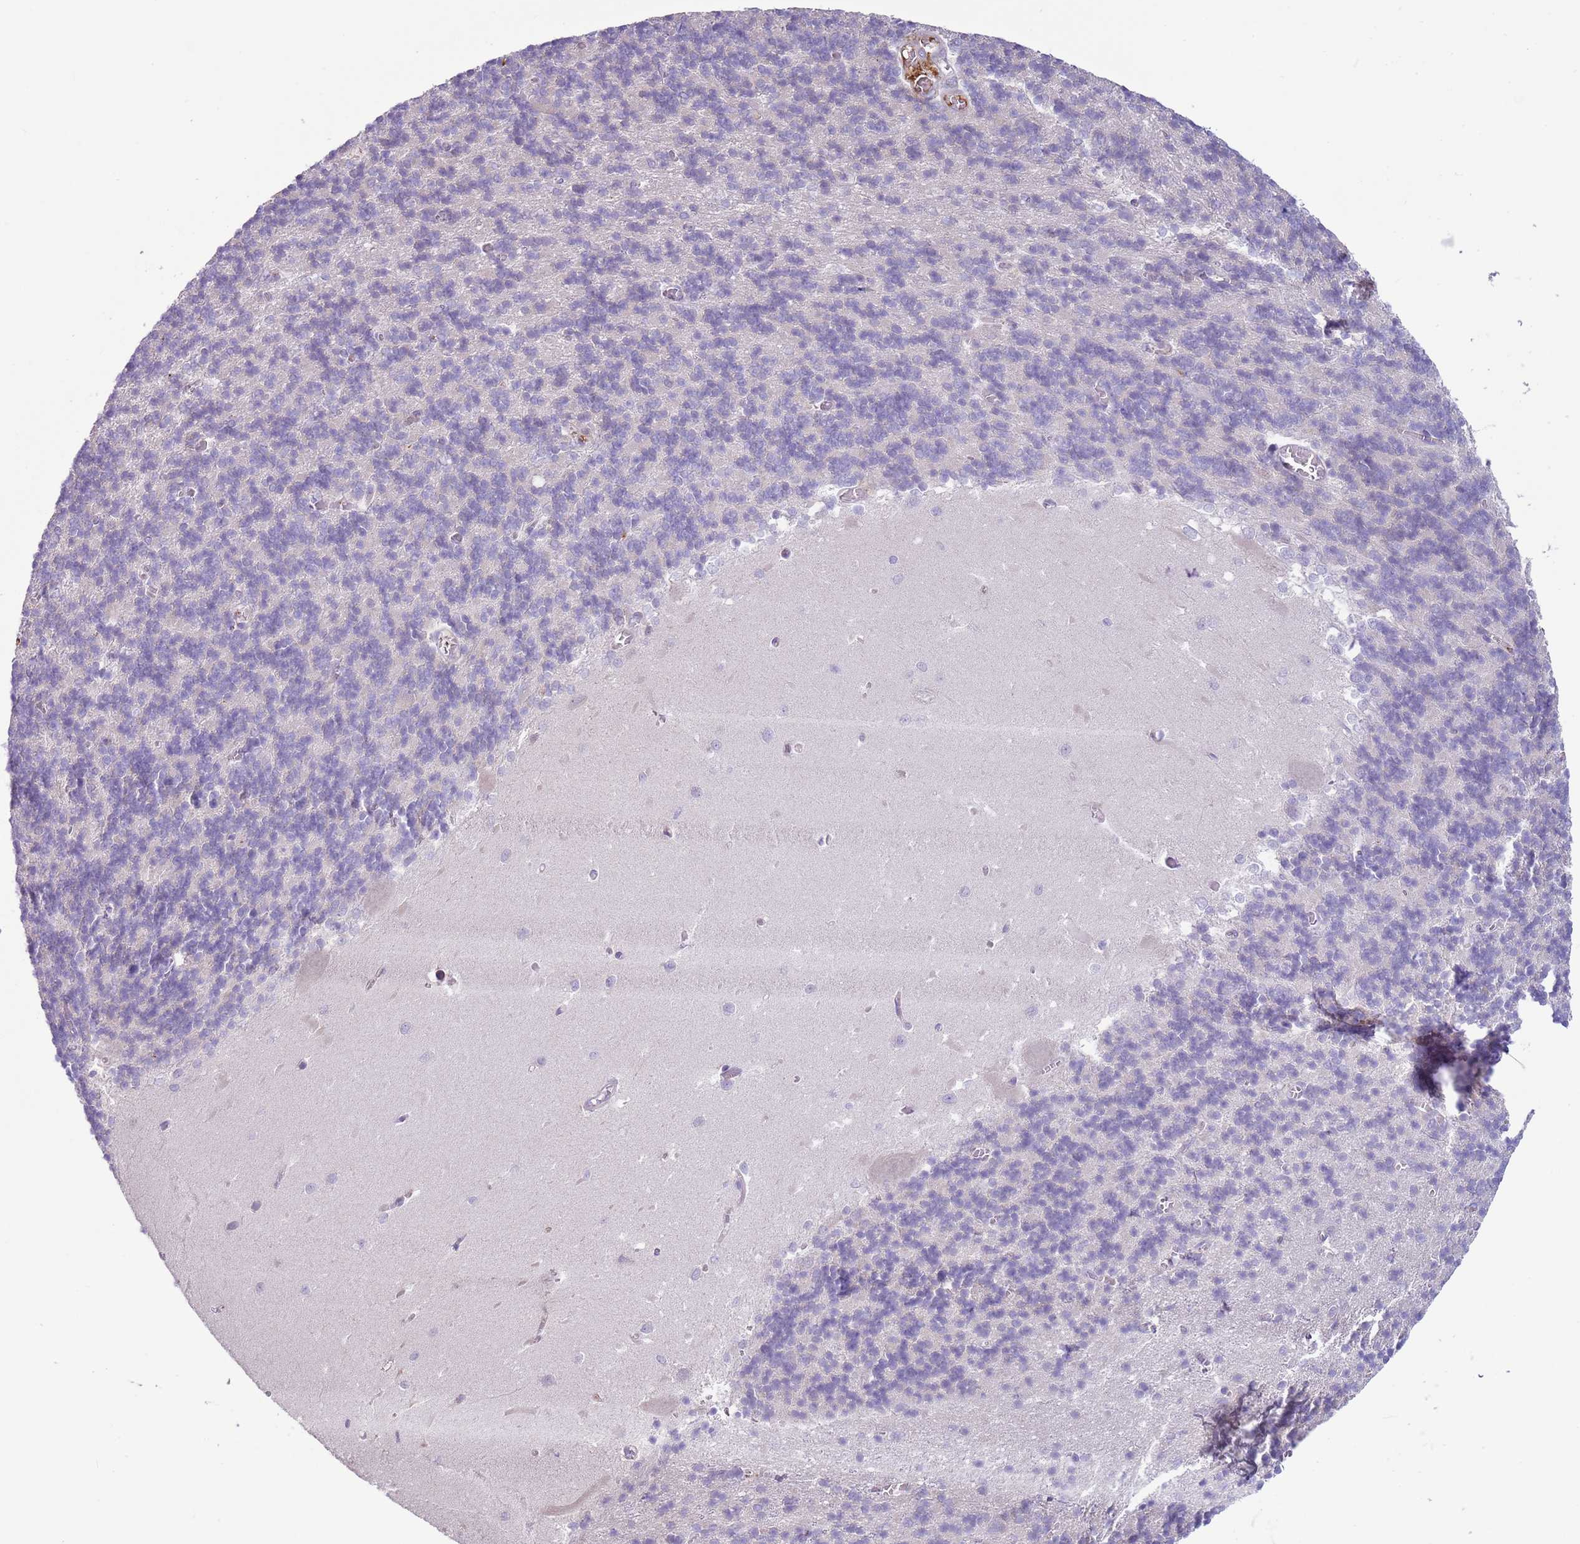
{"staining": {"intensity": "negative", "quantity": "none", "location": "none"}, "tissue": "cerebellum", "cell_type": "Cells in granular layer", "image_type": "normal", "snomed": [{"axis": "morphology", "description": "Normal tissue, NOS"}, {"axis": "topography", "description": "Cerebellum"}], "caption": "Immunohistochemistry image of unremarkable human cerebellum stained for a protein (brown), which exhibits no expression in cells in granular layer.", "gene": "CFH", "patient": {"sex": "male", "age": 37}}